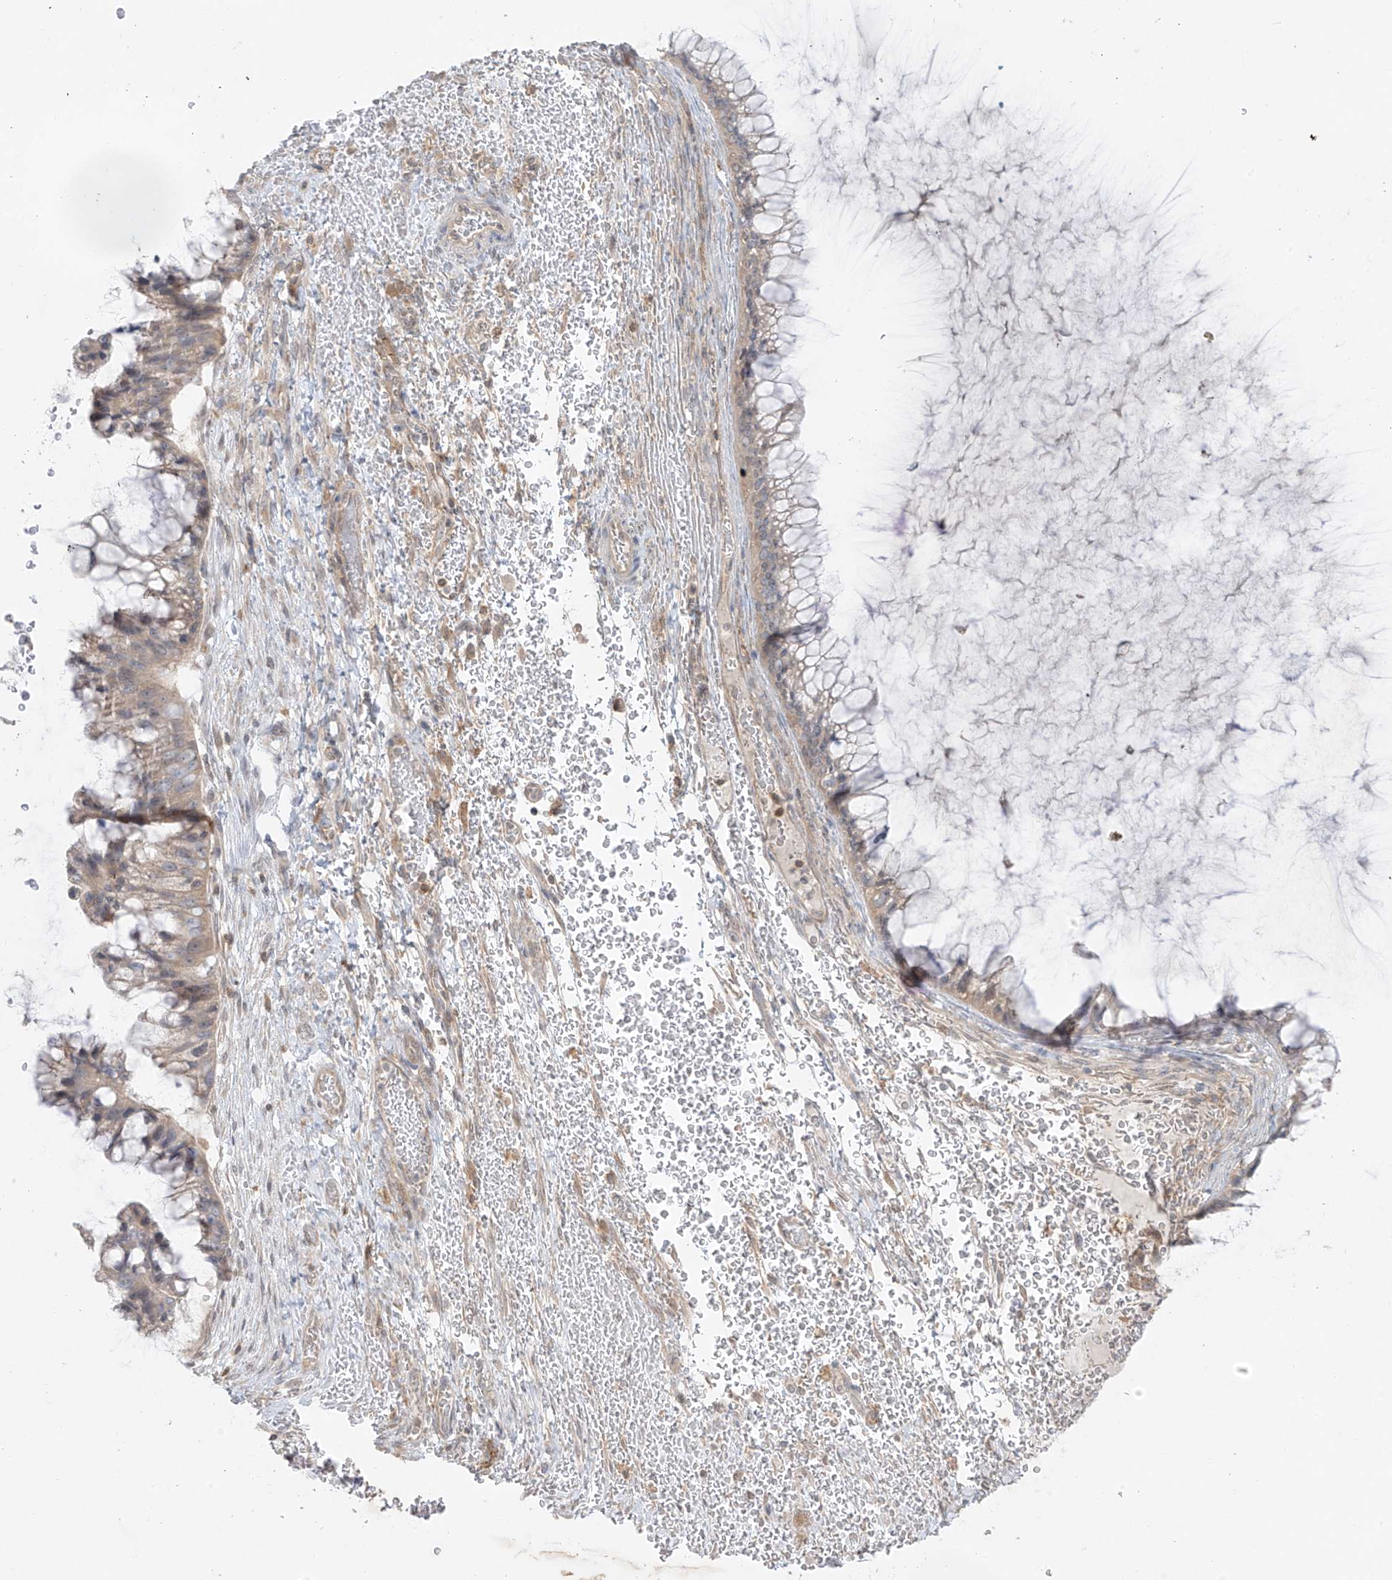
{"staining": {"intensity": "weak", "quantity": "<25%", "location": "cytoplasmic/membranous"}, "tissue": "ovarian cancer", "cell_type": "Tumor cells", "image_type": "cancer", "snomed": [{"axis": "morphology", "description": "Cystadenocarcinoma, mucinous, NOS"}, {"axis": "topography", "description": "Ovary"}], "caption": "IHC micrograph of neoplastic tissue: ovarian cancer (mucinous cystadenocarcinoma) stained with DAB (3,3'-diaminobenzidine) exhibits no significant protein positivity in tumor cells.", "gene": "ANGEL2", "patient": {"sex": "female", "age": 37}}